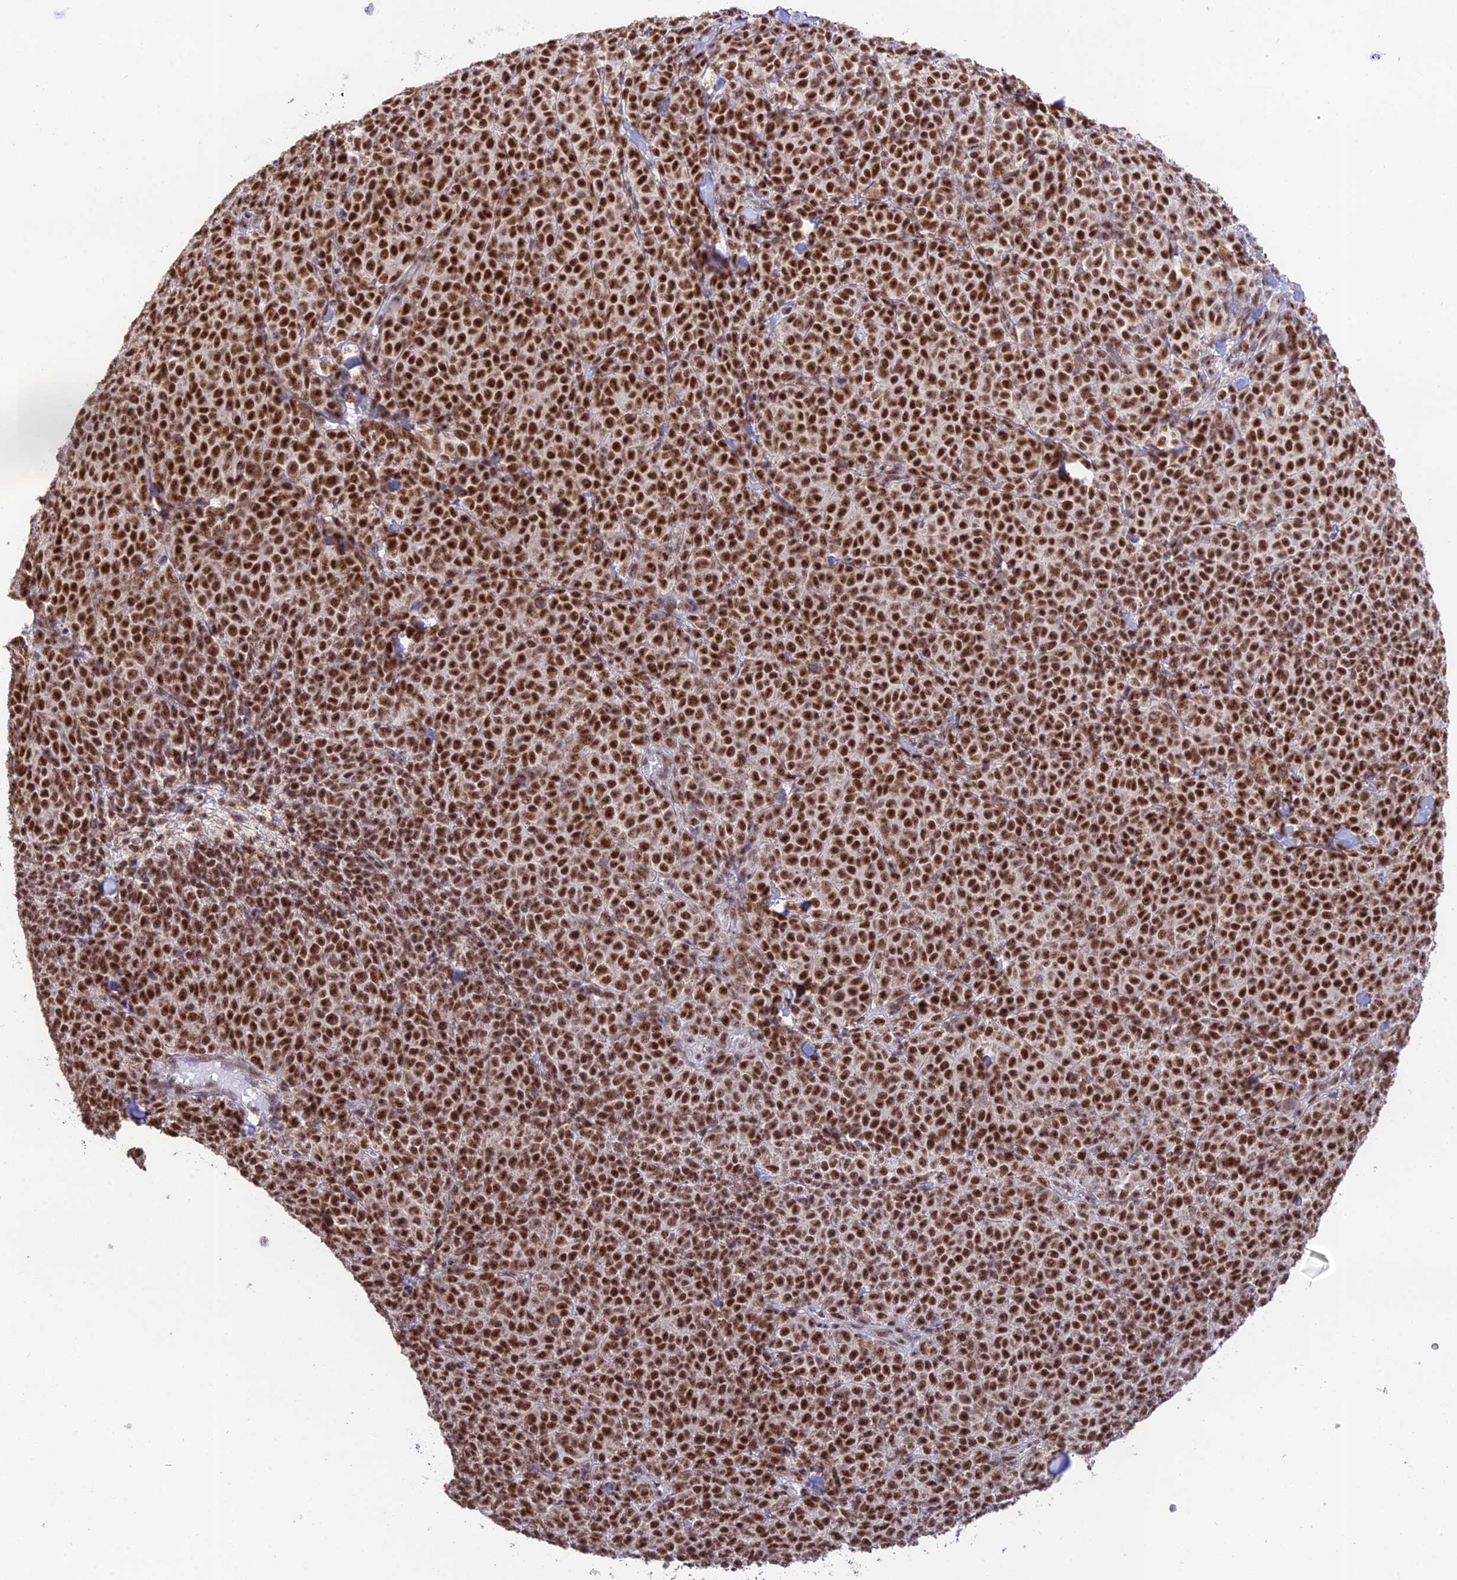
{"staining": {"intensity": "strong", "quantity": ">75%", "location": "nuclear"}, "tissue": "melanoma", "cell_type": "Tumor cells", "image_type": "cancer", "snomed": [{"axis": "morphology", "description": "Normal tissue, NOS"}, {"axis": "morphology", "description": "Malignant melanoma, NOS"}, {"axis": "topography", "description": "Skin"}], "caption": "Immunohistochemical staining of human malignant melanoma shows strong nuclear protein staining in approximately >75% of tumor cells.", "gene": "THOC7", "patient": {"sex": "female", "age": 34}}